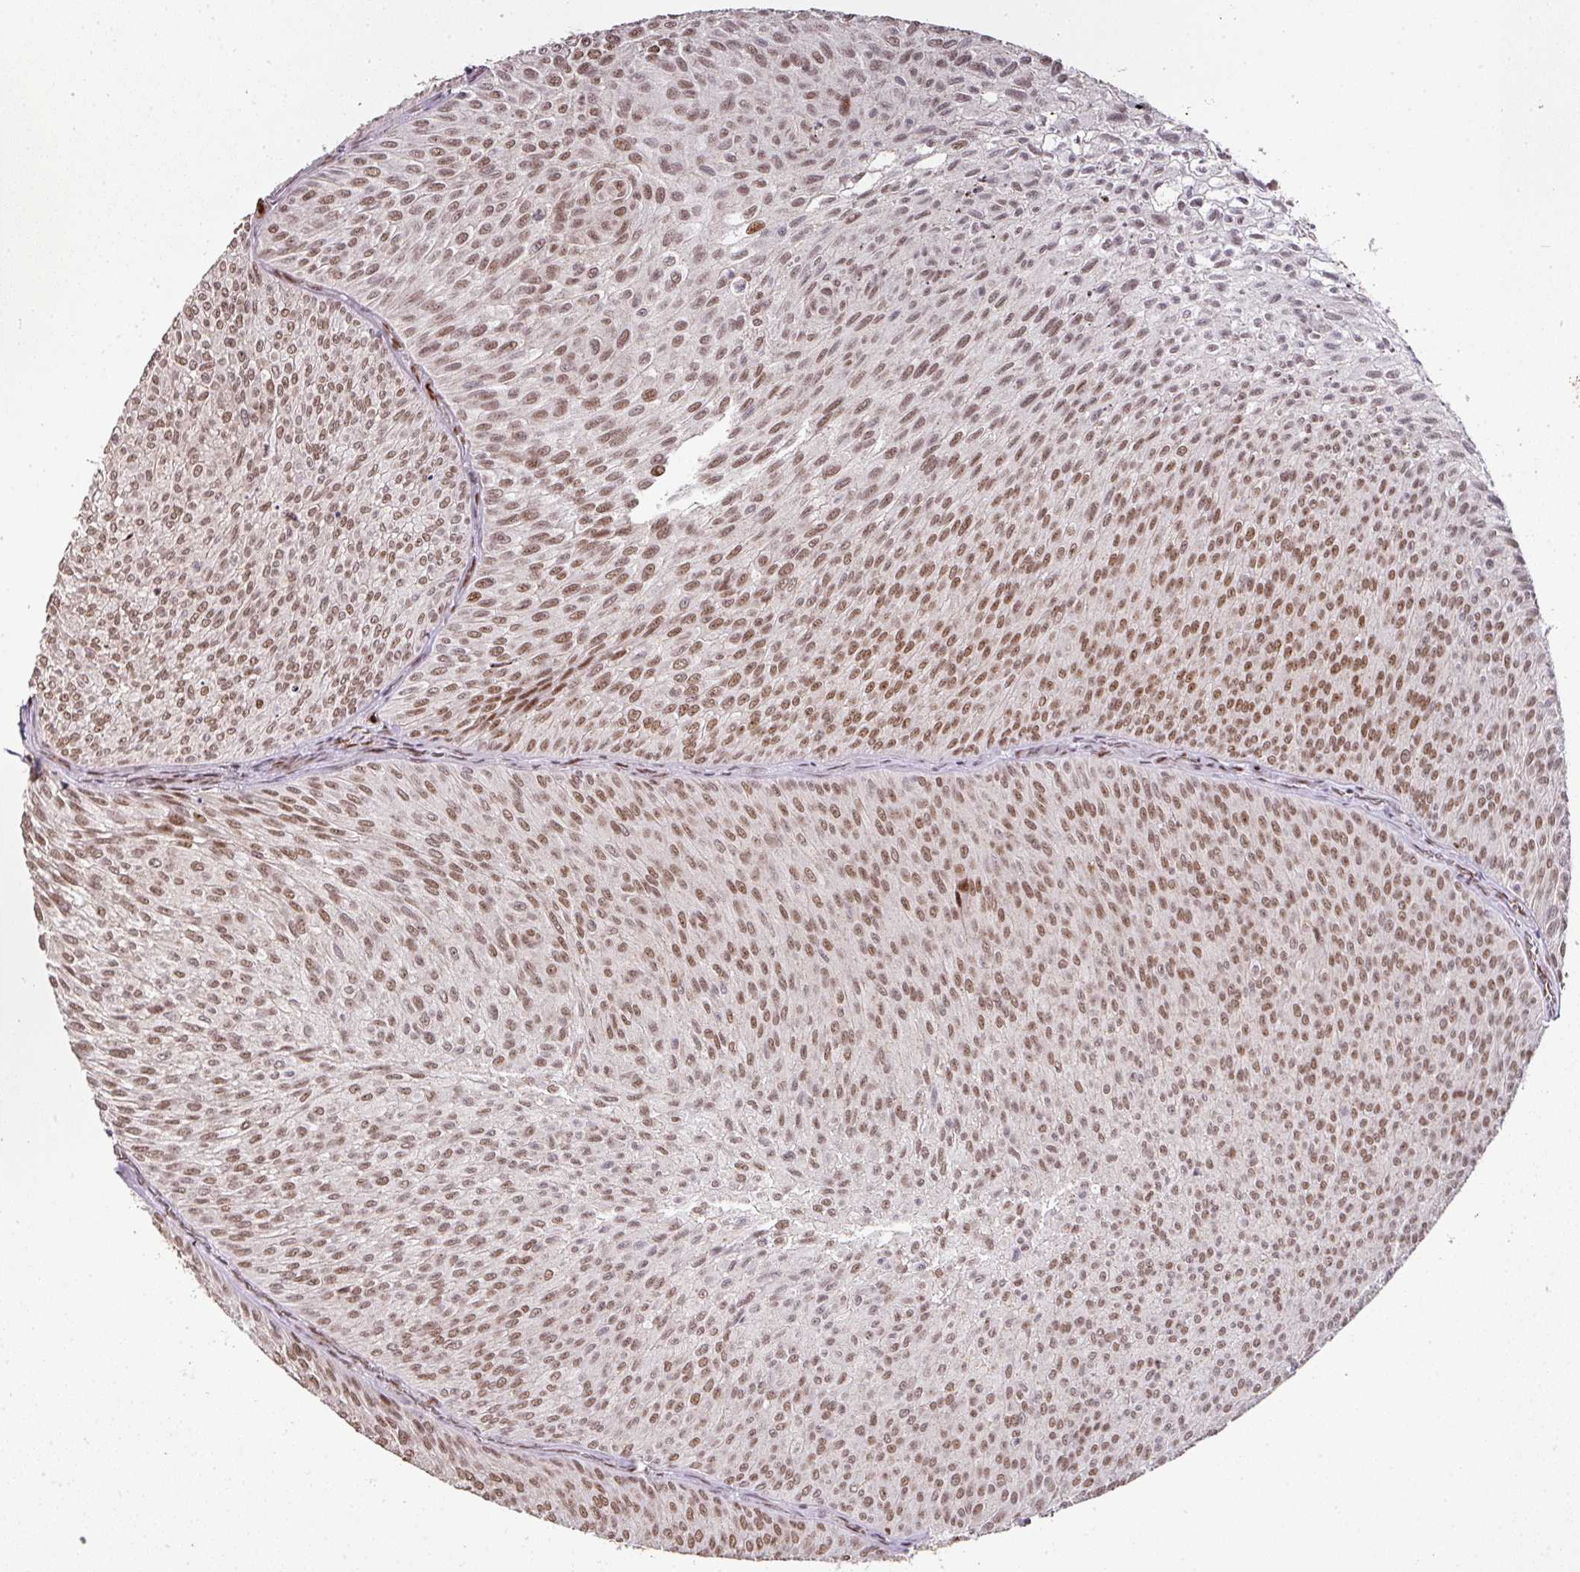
{"staining": {"intensity": "moderate", "quantity": ">75%", "location": "nuclear"}, "tissue": "urothelial cancer", "cell_type": "Tumor cells", "image_type": "cancer", "snomed": [{"axis": "morphology", "description": "Urothelial carcinoma, Low grade"}, {"axis": "topography", "description": "Urinary bladder"}], "caption": "Brown immunohistochemical staining in human low-grade urothelial carcinoma displays moderate nuclear positivity in about >75% of tumor cells. The protein is shown in brown color, while the nuclei are stained blue.", "gene": "NEIL1", "patient": {"sex": "male", "age": 91}}